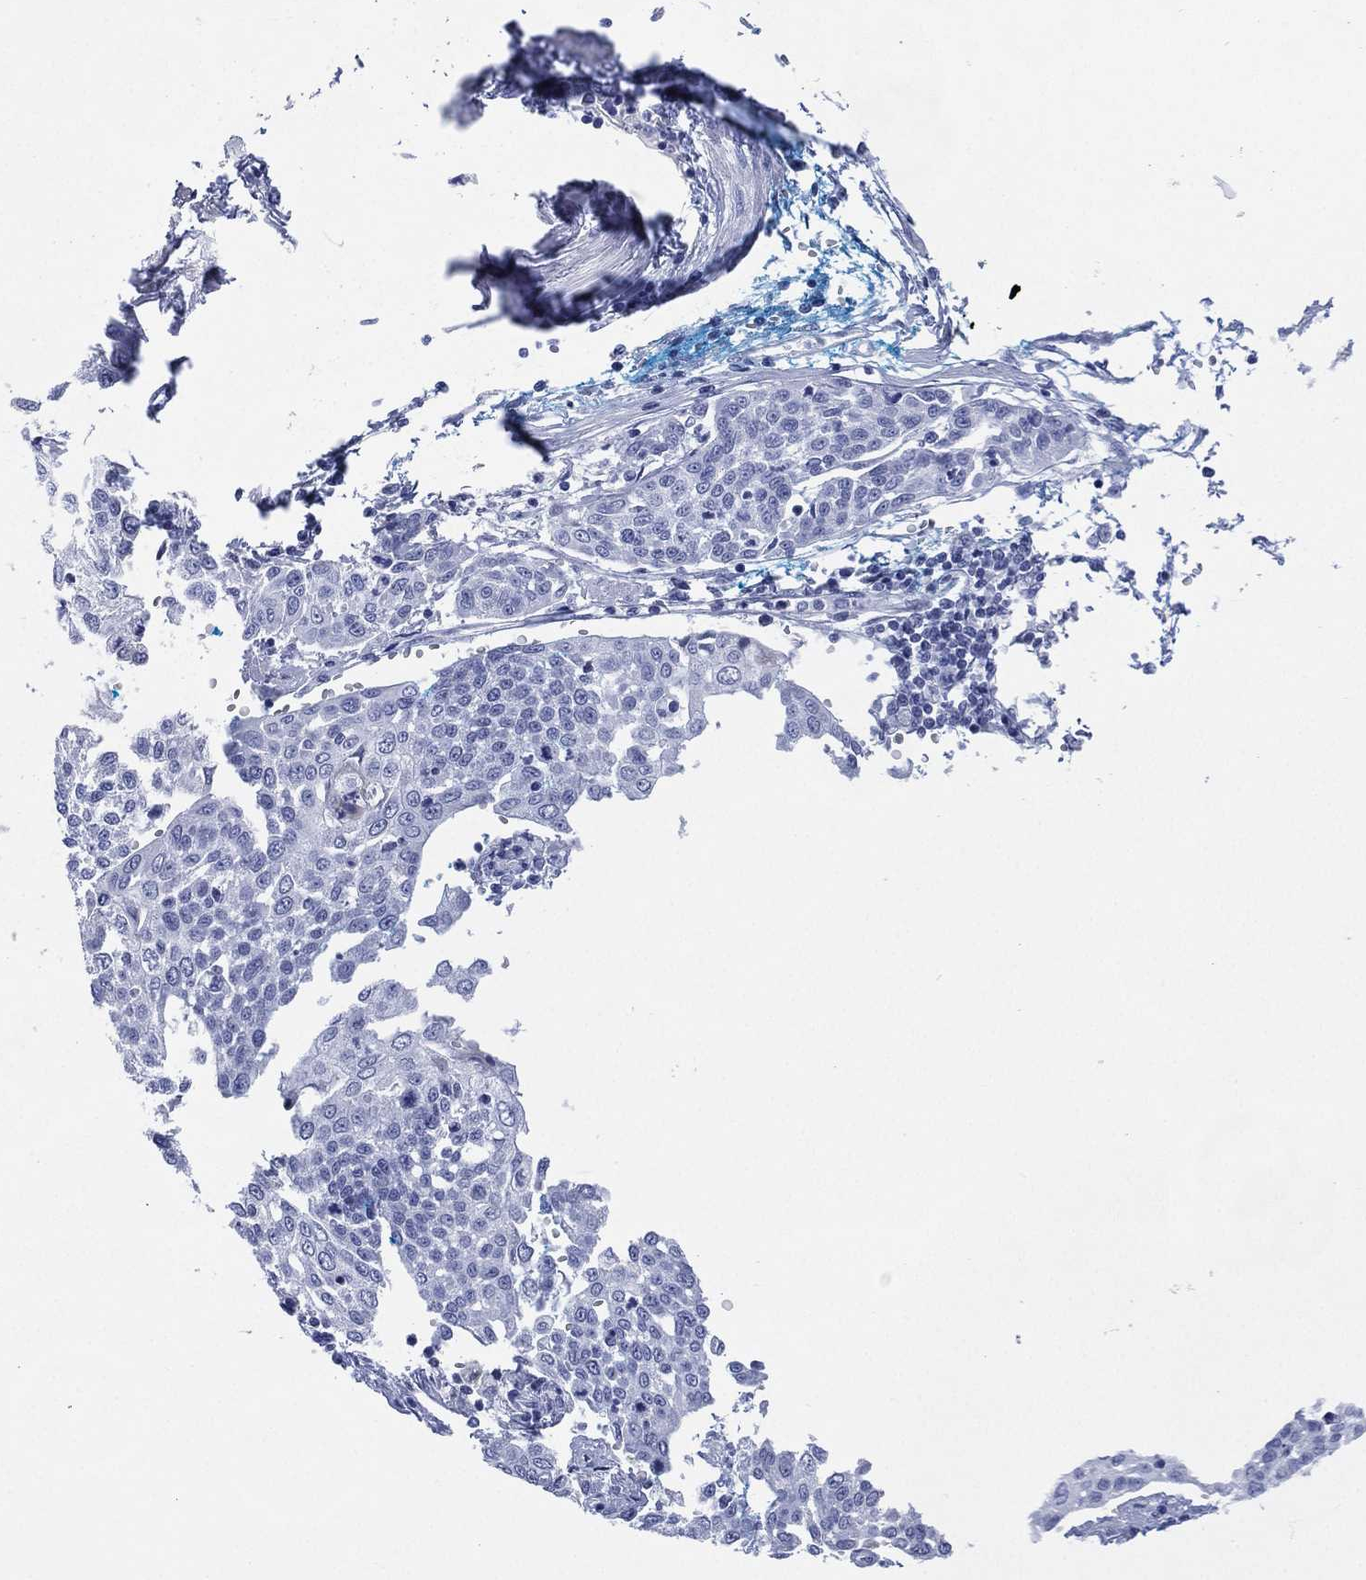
{"staining": {"intensity": "negative", "quantity": "none", "location": "none"}, "tissue": "cervical cancer", "cell_type": "Tumor cells", "image_type": "cancer", "snomed": [{"axis": "morphology", "description": "Squamous cell carcinoma, NOS"}, {"axis": "topography", "description": "Cervix"}], "caption": "IHC photomicrograph of neoplastic tissue: human squamous cell carcinoma (cervical) stained with DAB reveals no significant protein expression in tumor cells. (Immunohistochemistry (ihc), brightfield microscopy, high magnification).", "gene": "TMEM247", "patient": {"sex": "female", "age": 34}}